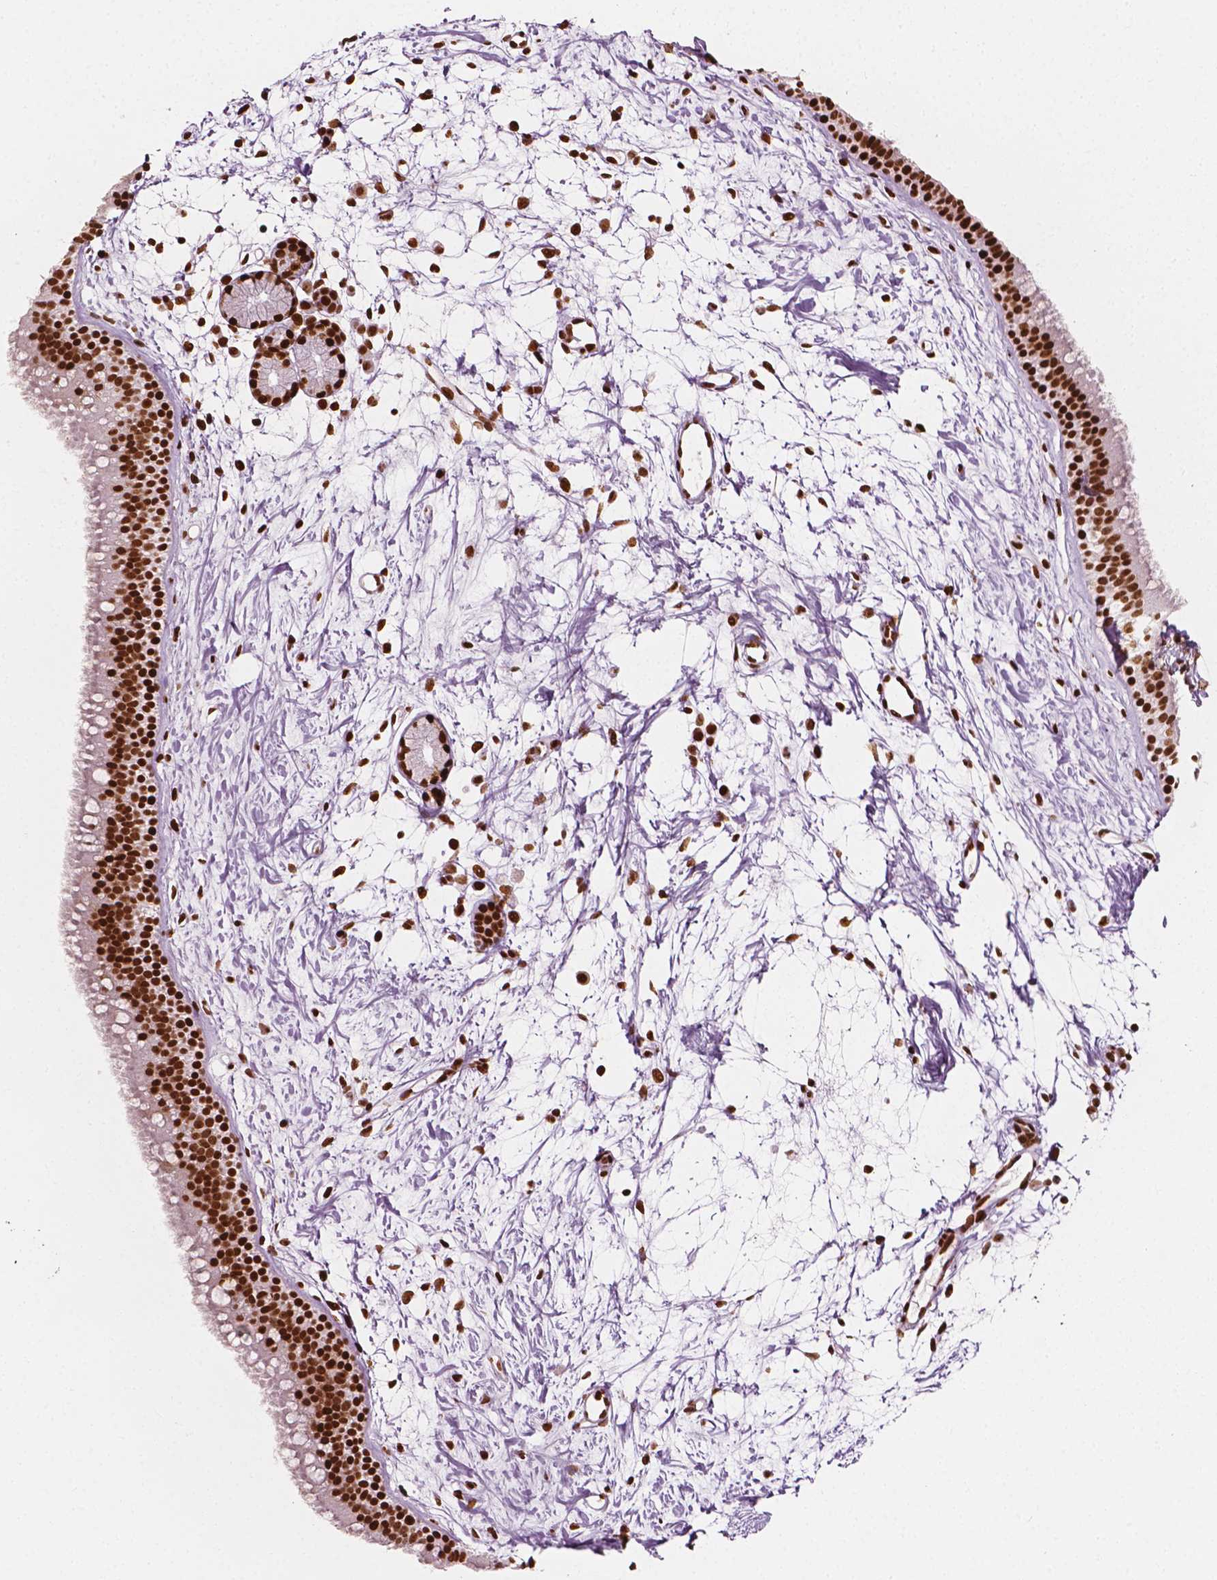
{"staining": {"intensity": "strong", "quantity": ">75%", "location": "nuclear"}, "tissue": "nasopharynx", "cell_type": "Respiratory epithelial cells", "image_type": "normal", "snomed": [{"axis": "morphology", "description": "Normal tissue, NOS"}, {"axis": "topography", "description": "Nasopharynx"}], "caption": "A brown stain labels strong nuclear positivity of a protein in respiratory epithelial cells of normal human nasopharynx.", "gene": "CTCF", "patient": {"sex": "male", "age": 58}}